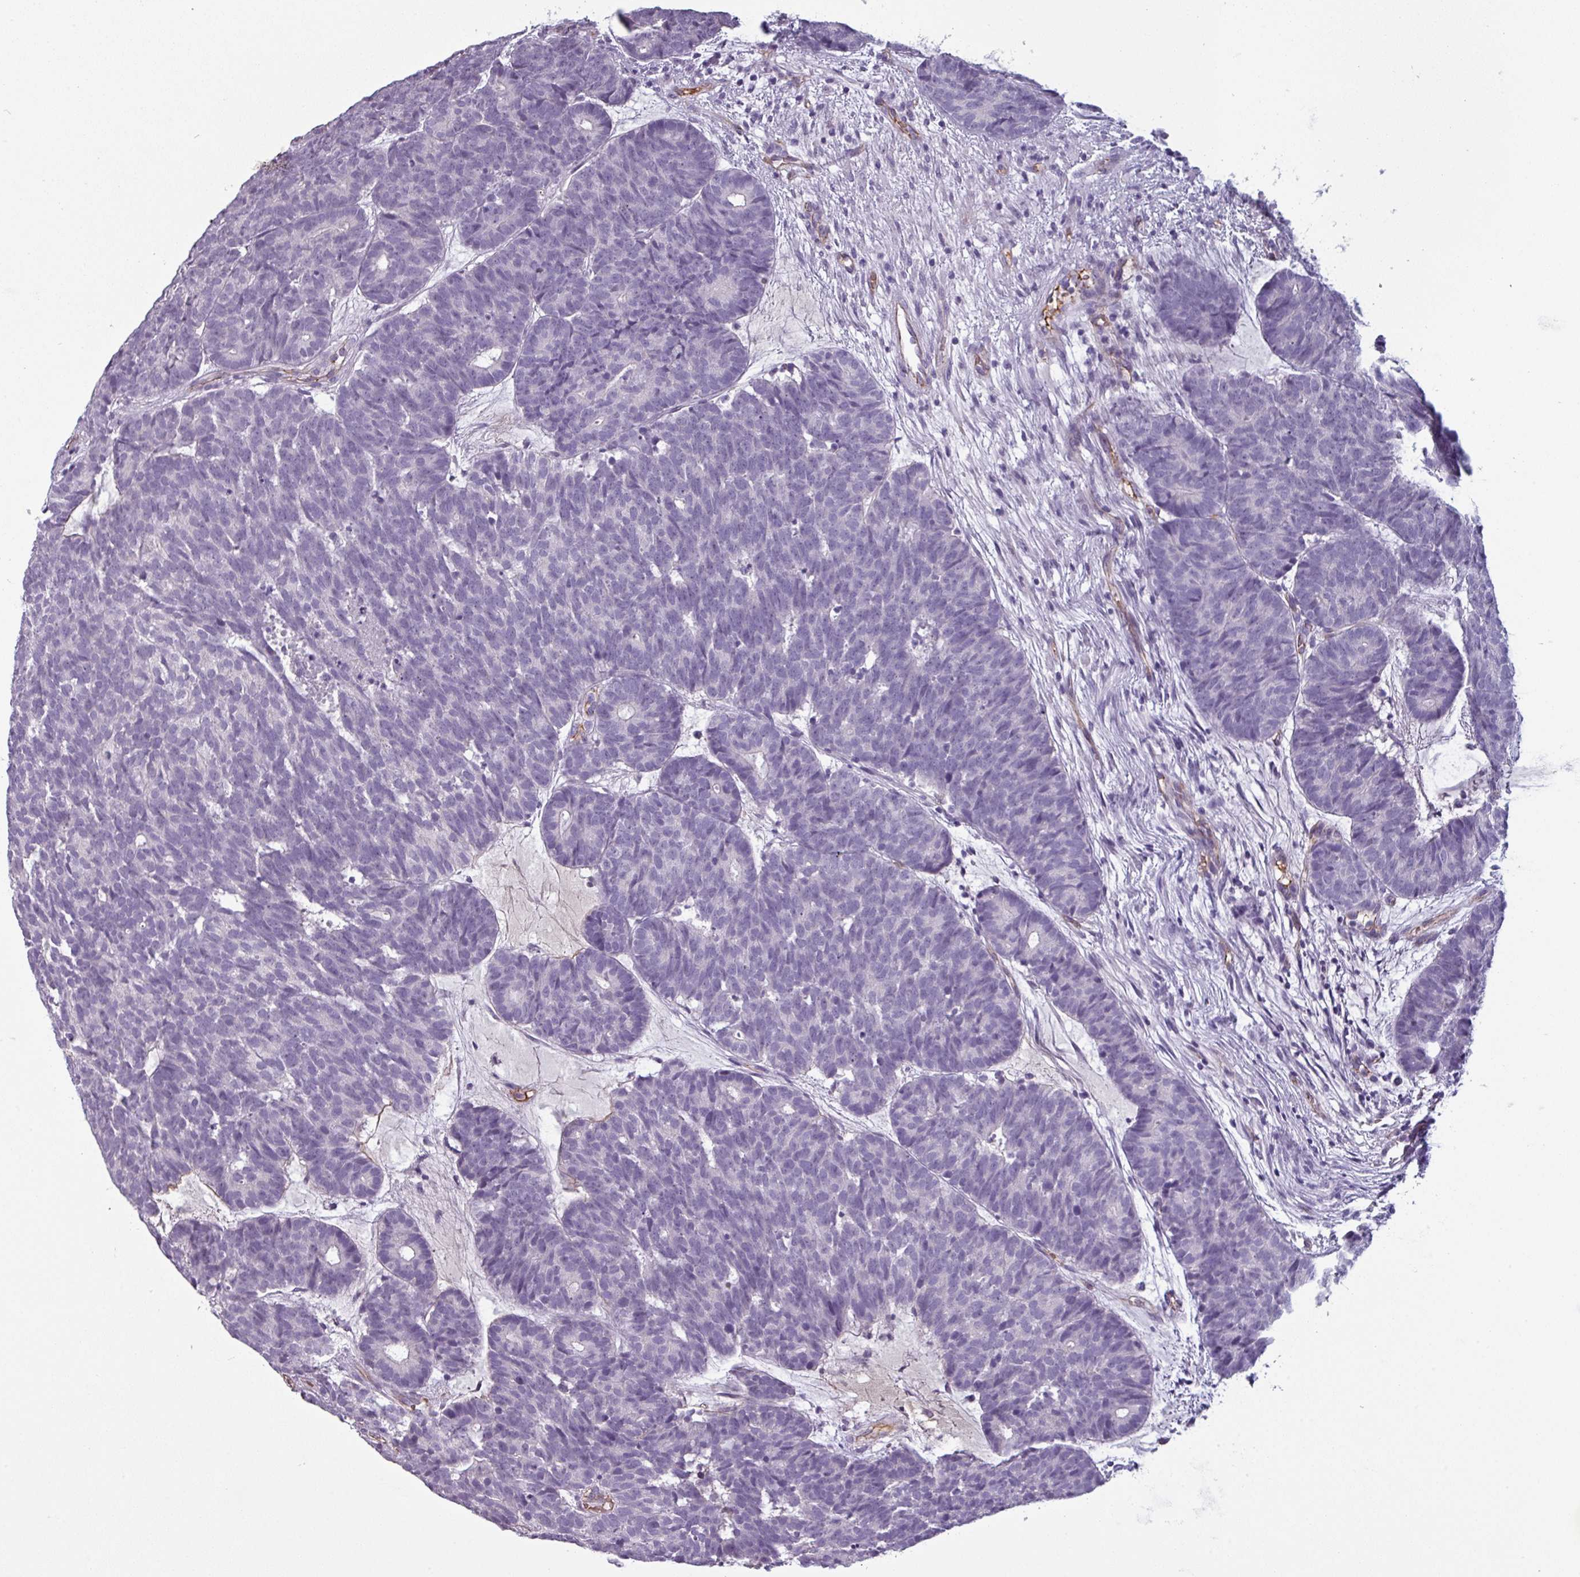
{"staining": {"intensity": "negative", "quantity": "none", "location": "none"}, "tissue": "head and neck cancer", "cell_type": "Tumor cells", "image_type": "cancer", "snomed": [{"axis": "morphology", "description": "Adenocarcinoma, NOS"}, {"axis": "topography", "description": "Head-Neck"}], "caption": "This image is of head and neck cancer stained with immunohistochemistry (IHC) to label a protein in brown with the nuclei are counter-stained blue. There is no positivity in tumor cells.", "gene": "AREL1", "patient": {"sex": "female", "age": 81}}